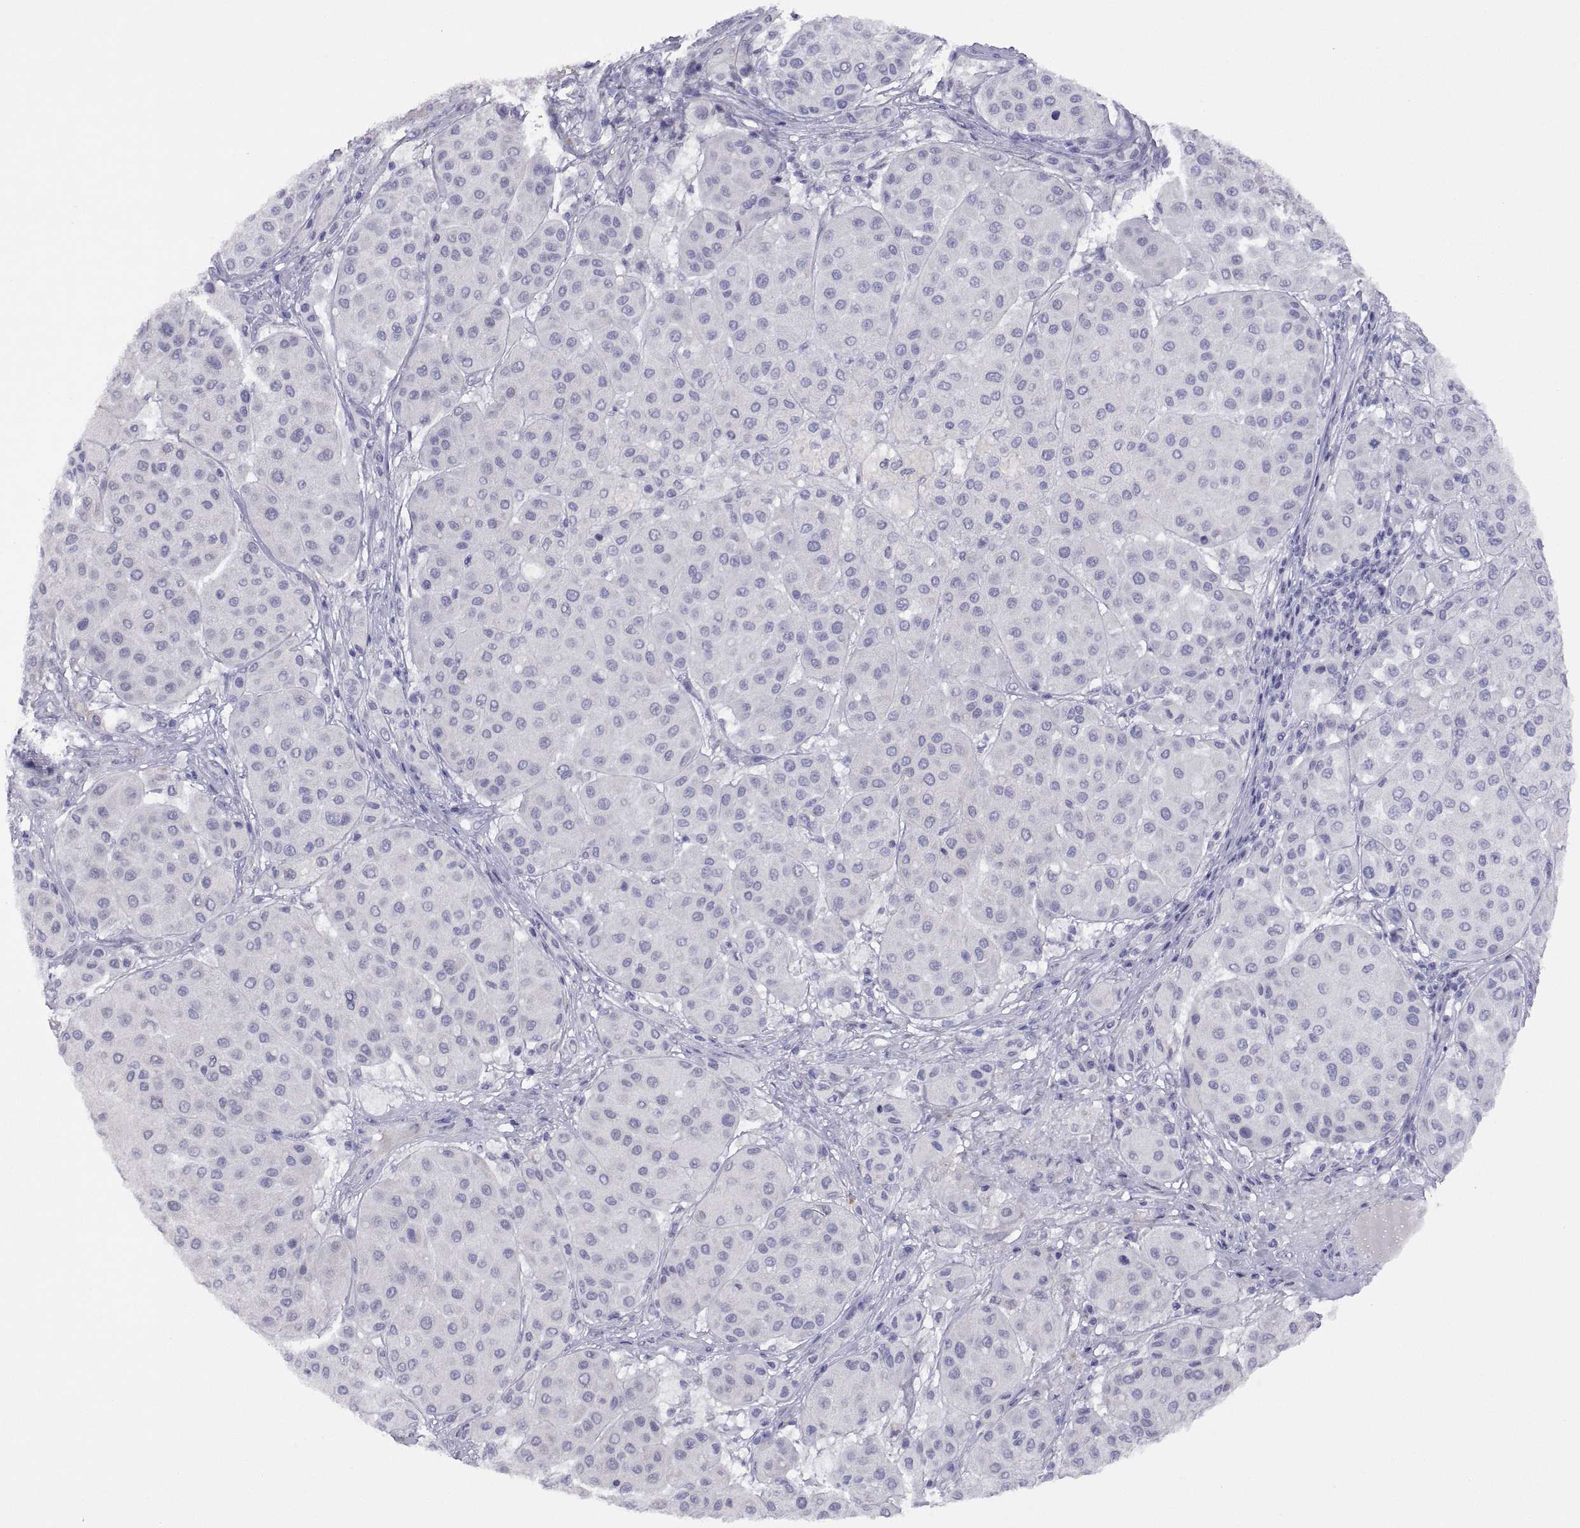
{"staining": {"intensity": "negative", "quantity": "none", "location": "none"}, "tissue": "melanoma", "cell_type": "Tumor cells", "image_type": "cancer", "snomed": [{"axis": "morphology", "description": "Malignant melanoma, Metastatic site"}, {"axis": "topography", "description": "Smooth muscle"}], "caption": "Image shows no significant protein expression in tumor cells of malignant melanoma (metastatic site).", "gene": "VSX2", "patient": {"sex": "male", "age": 41}}